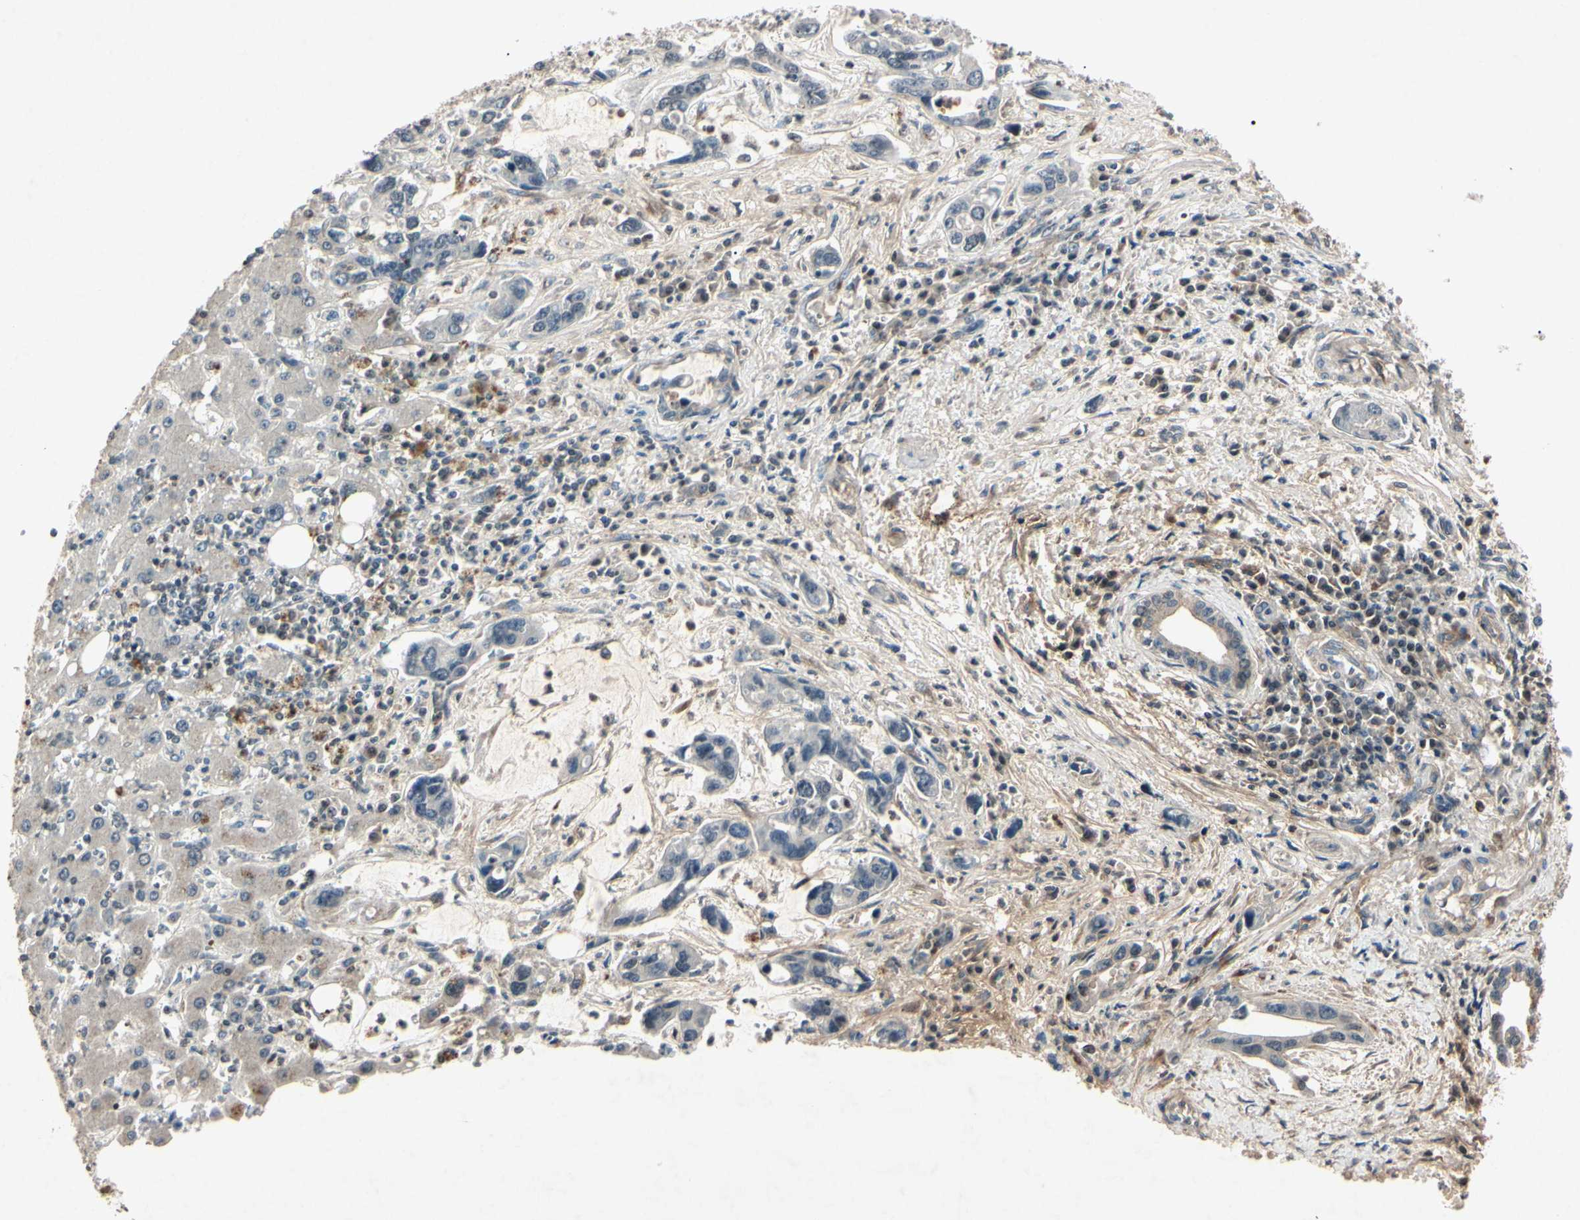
{"staining": {"intensity": "negative", "quantity": "none", "location": "none"}, "tissue": "liver cancer", "cell_type": "Tumor cells", "image_type": "cancer", "snomed": [{"axis": "morphology", "description": "Cholangiocarcinoma"}, {"axis": "topography", "description": "Liver"}], "caption": "Immunohistochemical staining of human liver cholangiocarcinoma displays no significant positivity in tumor cells.", "gene": "AEBP1", "patient": {"sex": "female", "age": 65}}